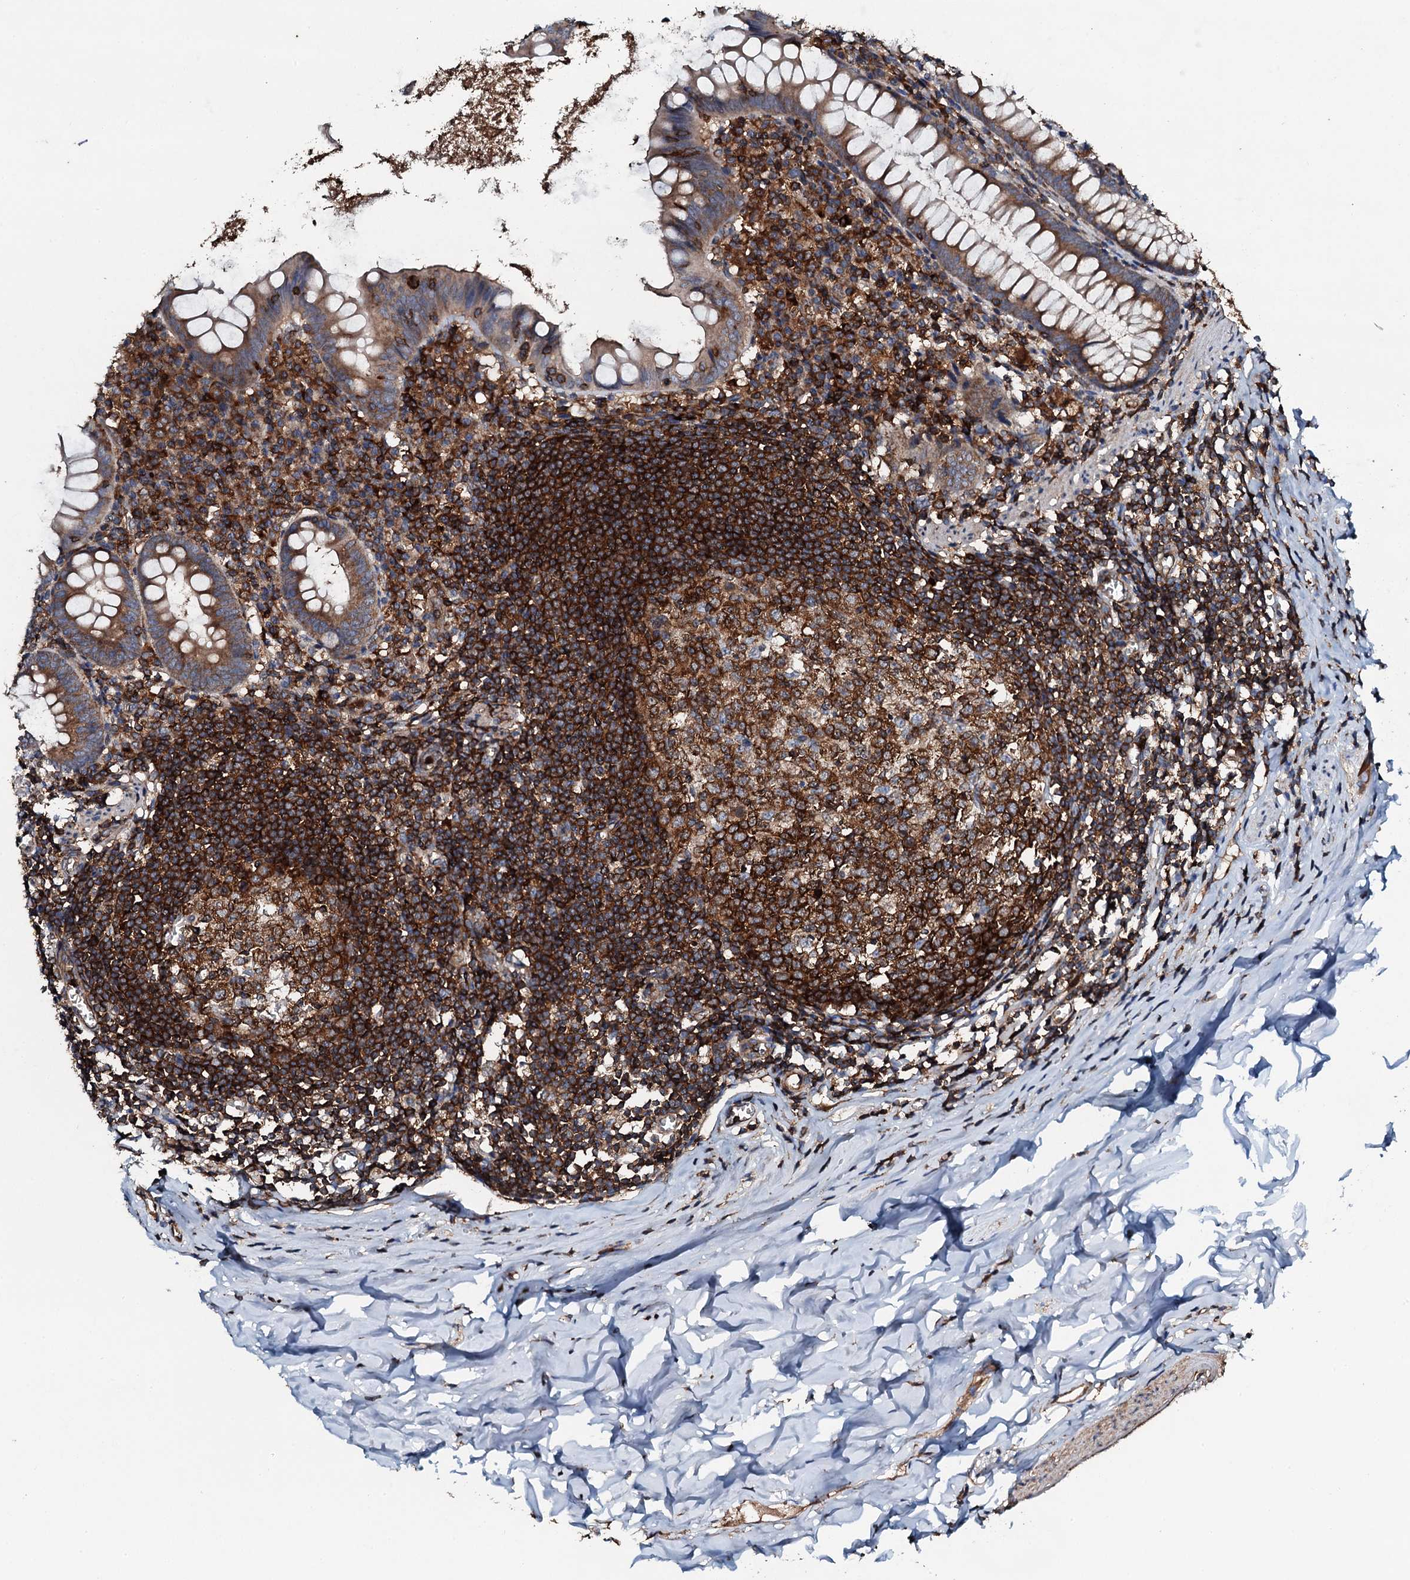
{"staining": {"intensity": "moderate", "quantity": ">75%", "location": "cytoplasmic/membranous"}, "tissue": "appendix", "cell_type": "Glandular cells", "image_type": "normal", "snomed": [{"axis": "morphology", "description": "Normal tissue, NOS"}, {"axis": "topography", "description": "Appendix"}], "caption": "Appendix stained for a protein (brown) reveals moderate cytoplasmic/membranous positive expression in about >75% of glandular cells.", "gene": "GRK2", "patient": {"sex": "female", "age": 51}}